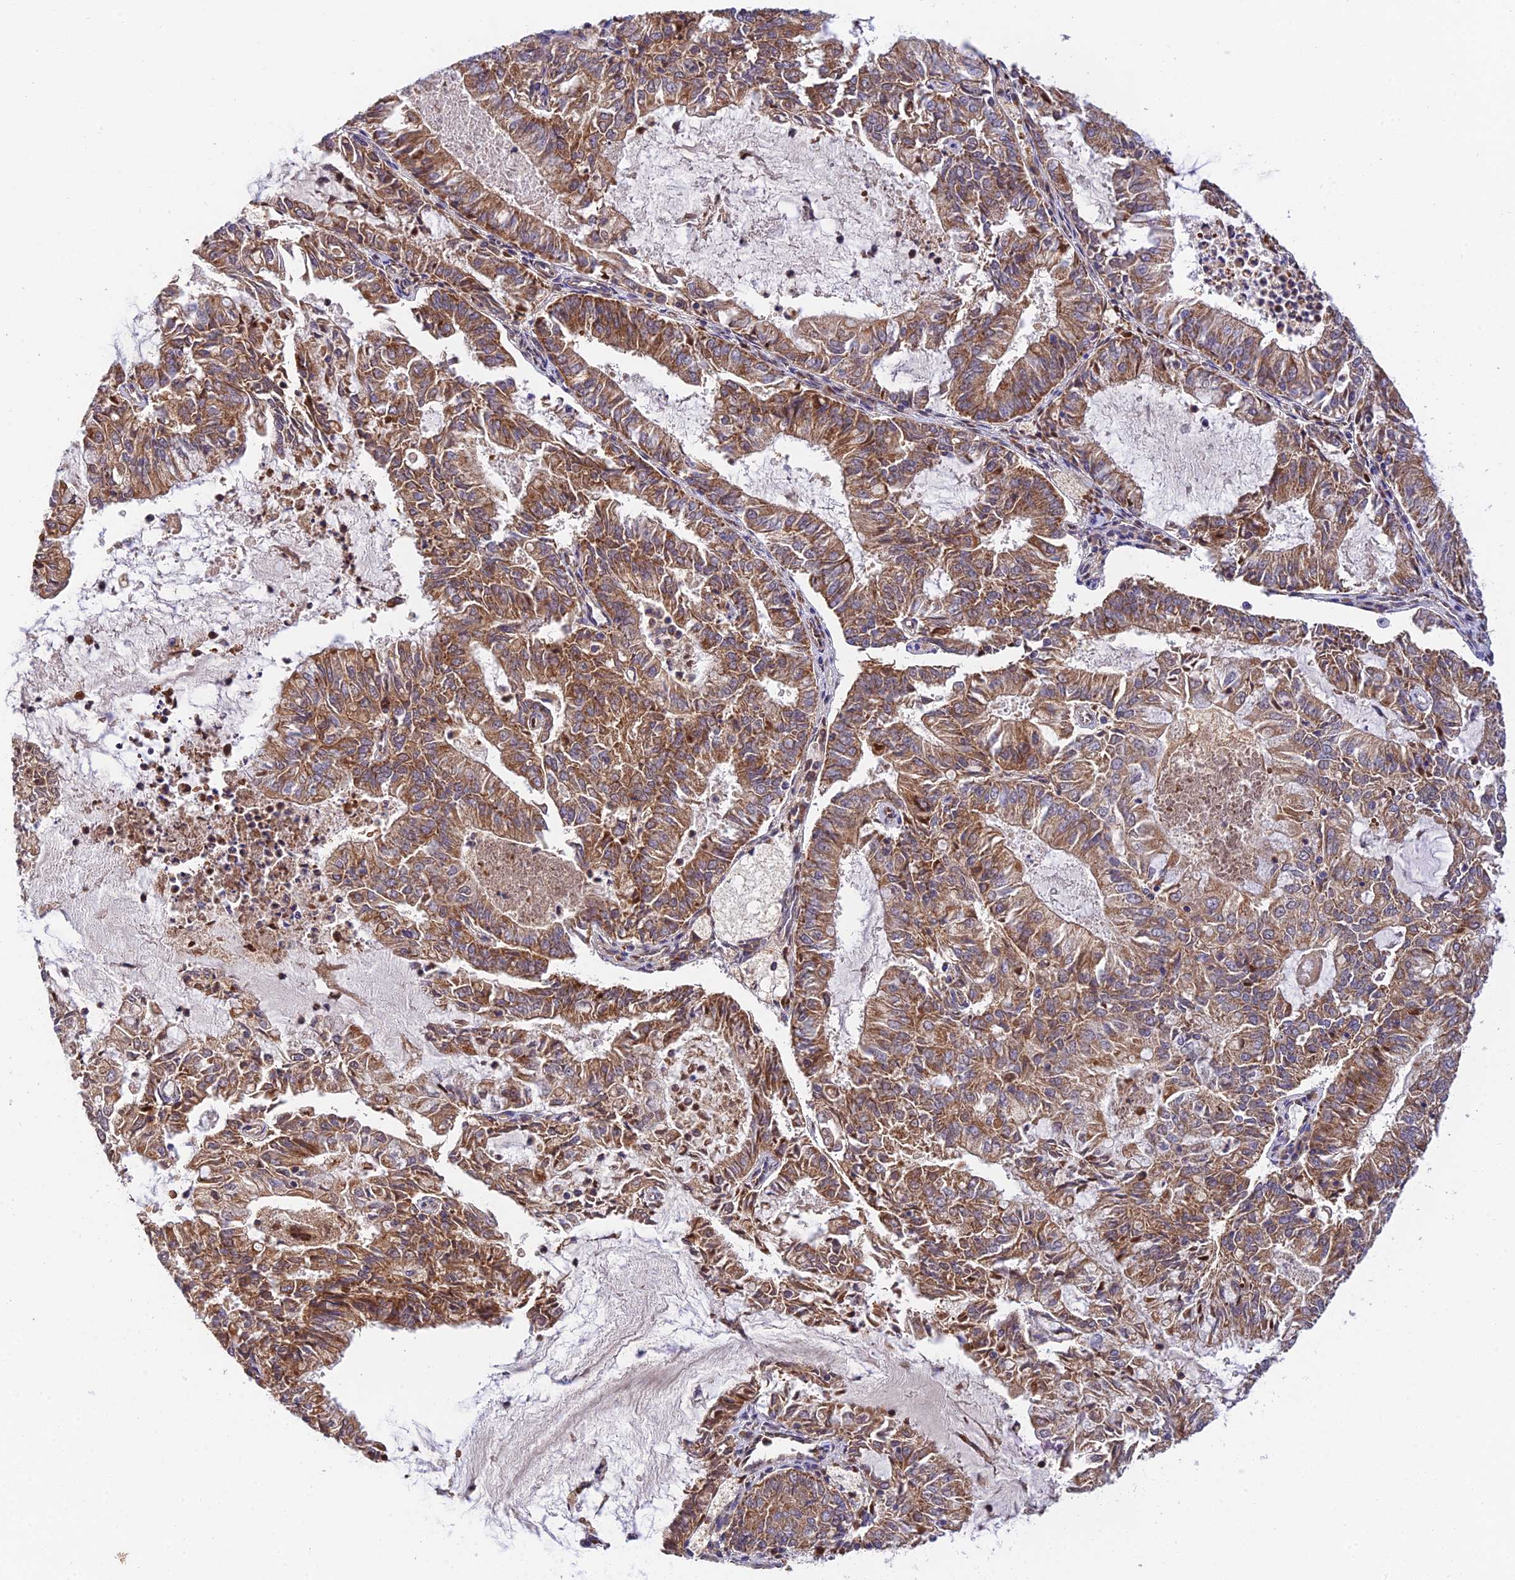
{"staining": {"intensity": "moderate", "quantity": ">75%", "location": "cytoplasmic/membranous"}, "tissue": "endometrial cancer", "cell_type": "Tumor cells", "image_type": "cancer", "snomed": [{"axis": "morphology", "description": "Adenocarcinoma, NOS"}, {"axis": "topography", "description": "Endometrium"}], "caption": "A histopathology image showing moderate cytoplasmic/membranous expression in about >75% of tumor cells in endometrial cancer, as visualized by brown immunohistochemical staining.", "gene": "PODNL1", "patient": {"sex": "female", "age": 57}}